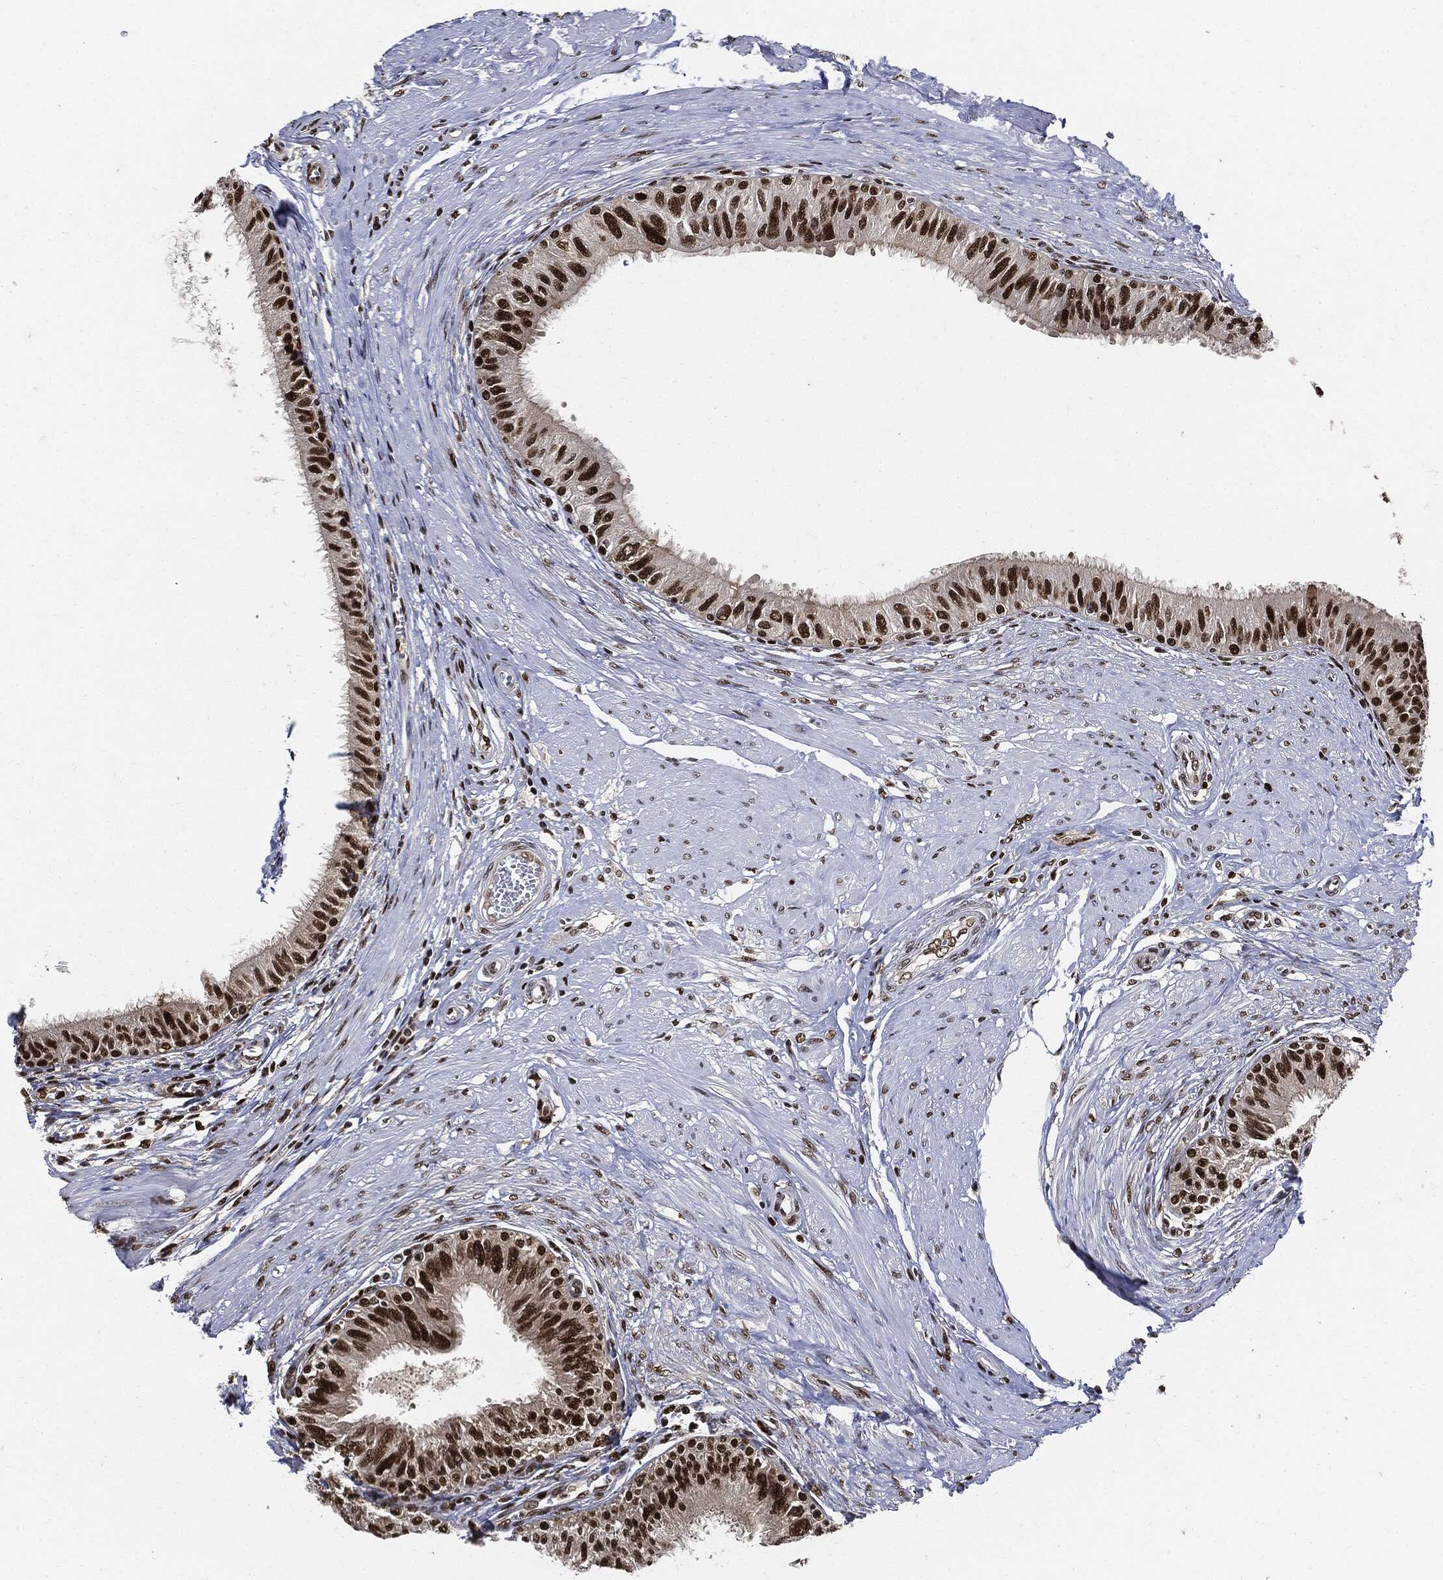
{"staining": {"intensity": "strong", "quantity": ">75%", "location": "nuclear"}, "tissue": "epididymis", "cell_type": "Glandular cells", "image_type": "normal", "snomed": [{"axis": "morphology", "description": "Normal tissue, NOS"}, {"axis": "morphology", "description": "Seminoma, NOS"}, {"axis": "topography", "description": "Testis"}, {"axis": "topography", "description": "Epididymis"}], "caption": "A high amount of strong nuclear expression is appreciated in approximately >75% of glandular cells in normal epididymis. (DAB (3,3'-diaminobenzidine) IHC, brown staining for protein, blue staining for nuclei).", "gene": "PCNA", "patient": {"sex": "male", "age": 61}}